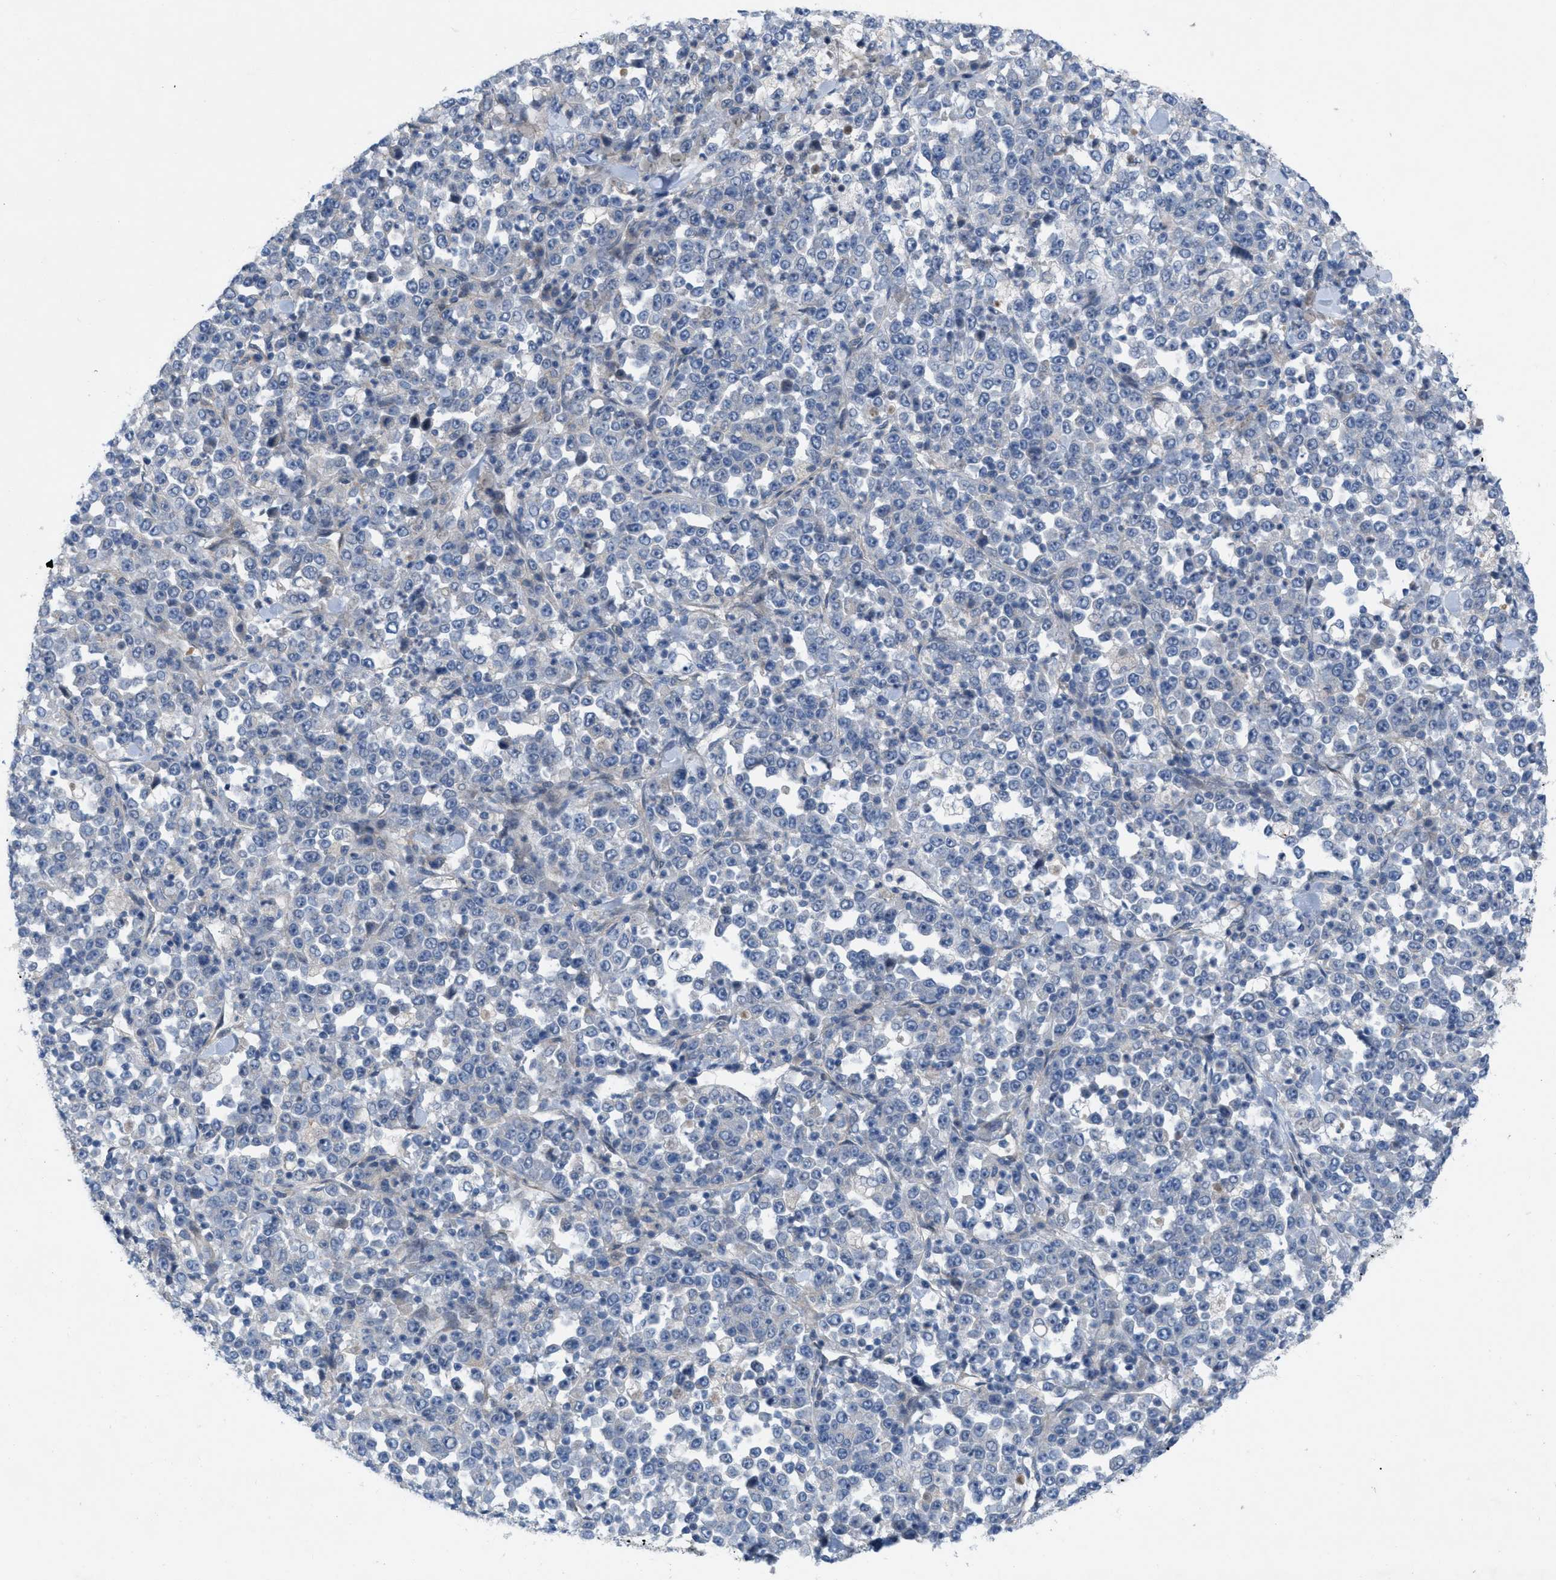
{"staining": {"intensity": "negative", "quantity": "none", "location": "none"}, "tissue": "stomach cancer", "cell_type": "Tumor cells", "image_type": "cancer", "snomed": [{"axis": "morphology", "description": "Normal tissue, NOS"}, {"axis": "morphology", "description": "Adenocarcinoma, NOS"}, {"axis": "topography", "description": "Stomach, upper"}, {"axis": "topography", "description": "Stomach"}], "caption": "Tumor cells show no significant staining in stomach adenocarcinoma.", "gene": "NDEL1", "patient": {"sex": "male", "age": 59}}